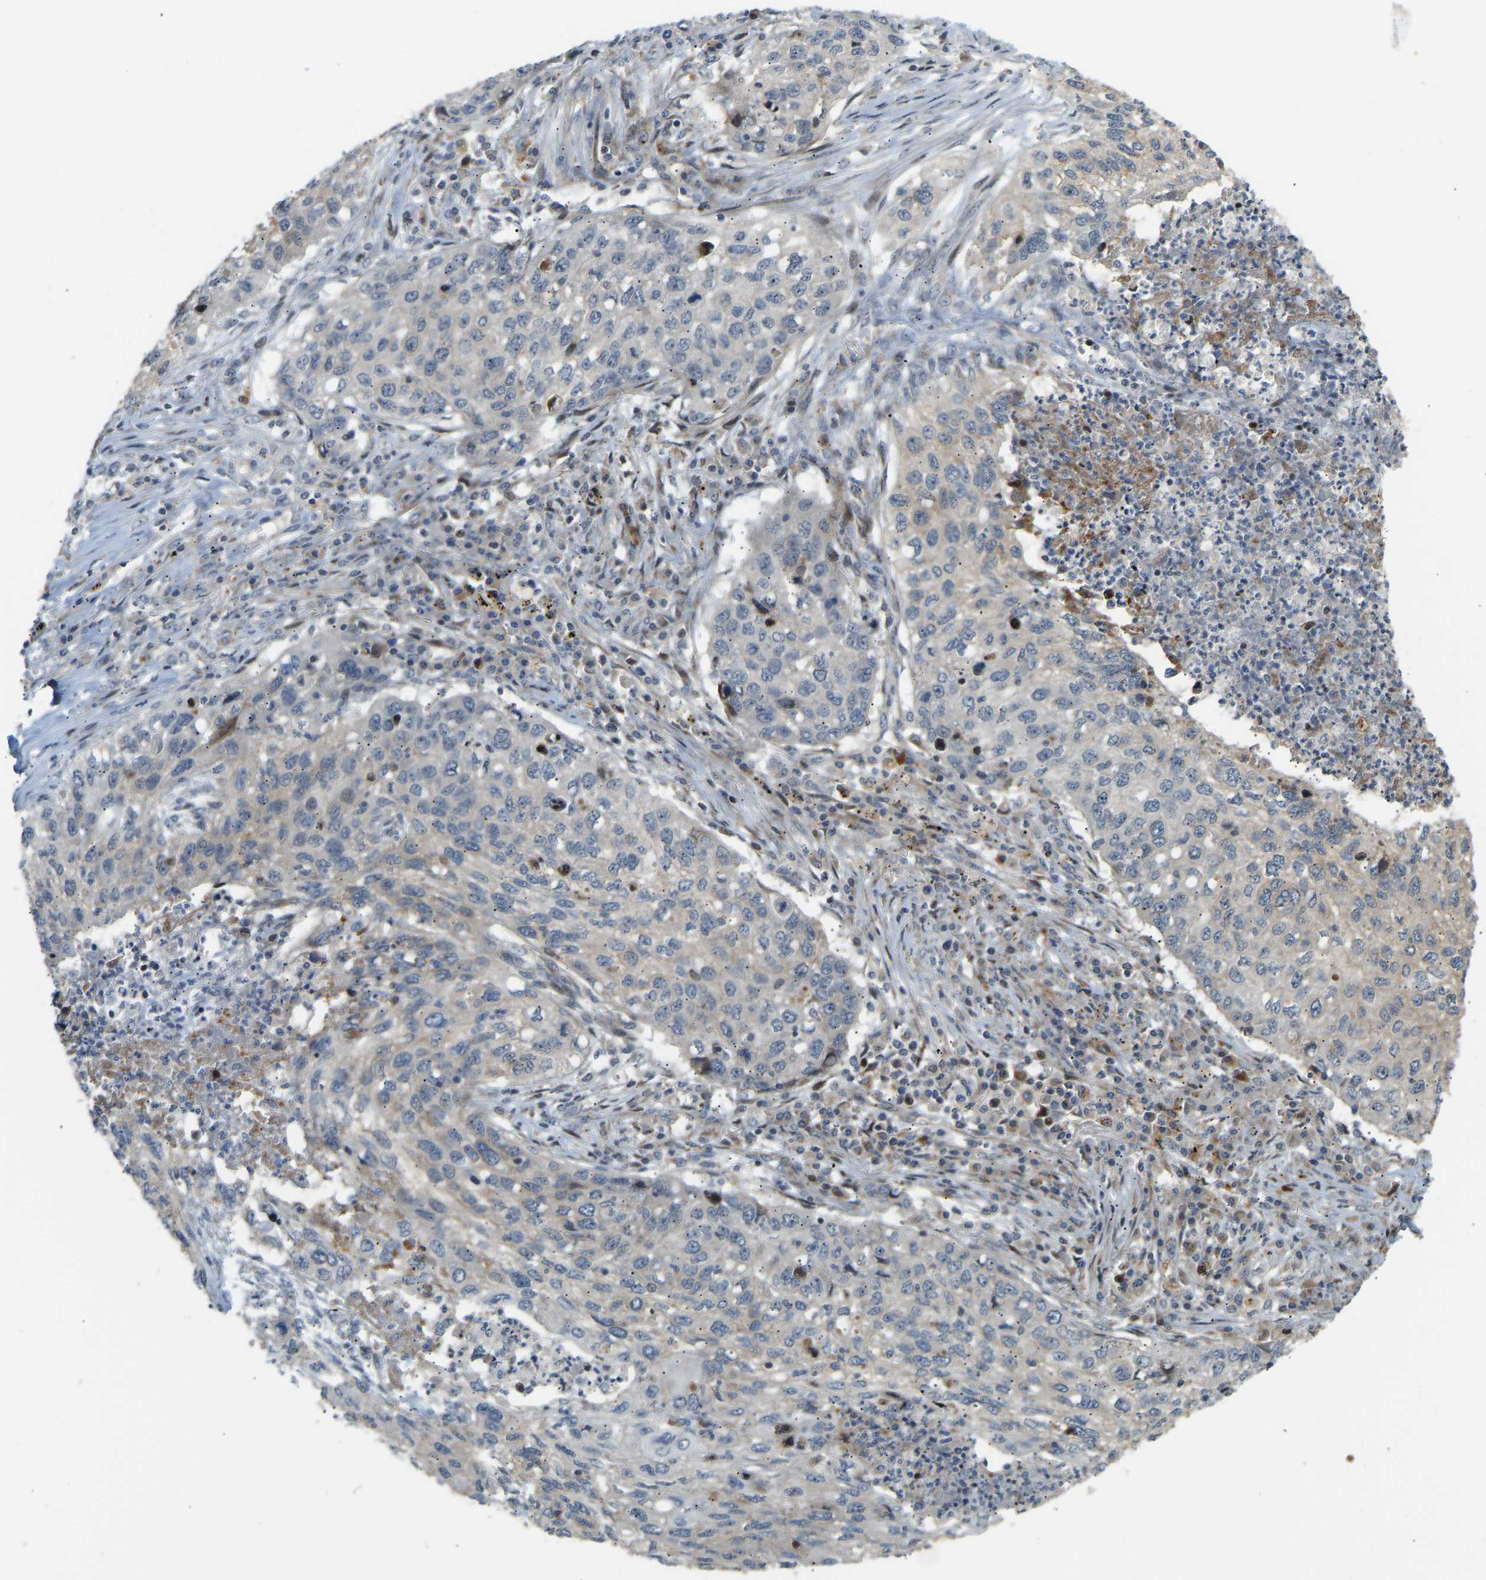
{"staining": {"intensity": "weak", "quantity": "<25%", "location": "cytoplasmic/membranous"}, "tissue": "lung cancer", "cell_type": "Tumor cells", "image_type": "cancer", "snomed": [{"axis": "morphology", "description": "Squamous cell carcinoma, NOS"}, {"axis": "topography", "description": "Lung"}], "caption": "IHC of human lung squamous cell carcinoma shows no positivity in tumor cells. Nuclei are stained in blue.", "gene": "POGLUT2", "patient": {"sex": "female", "age": 63}}